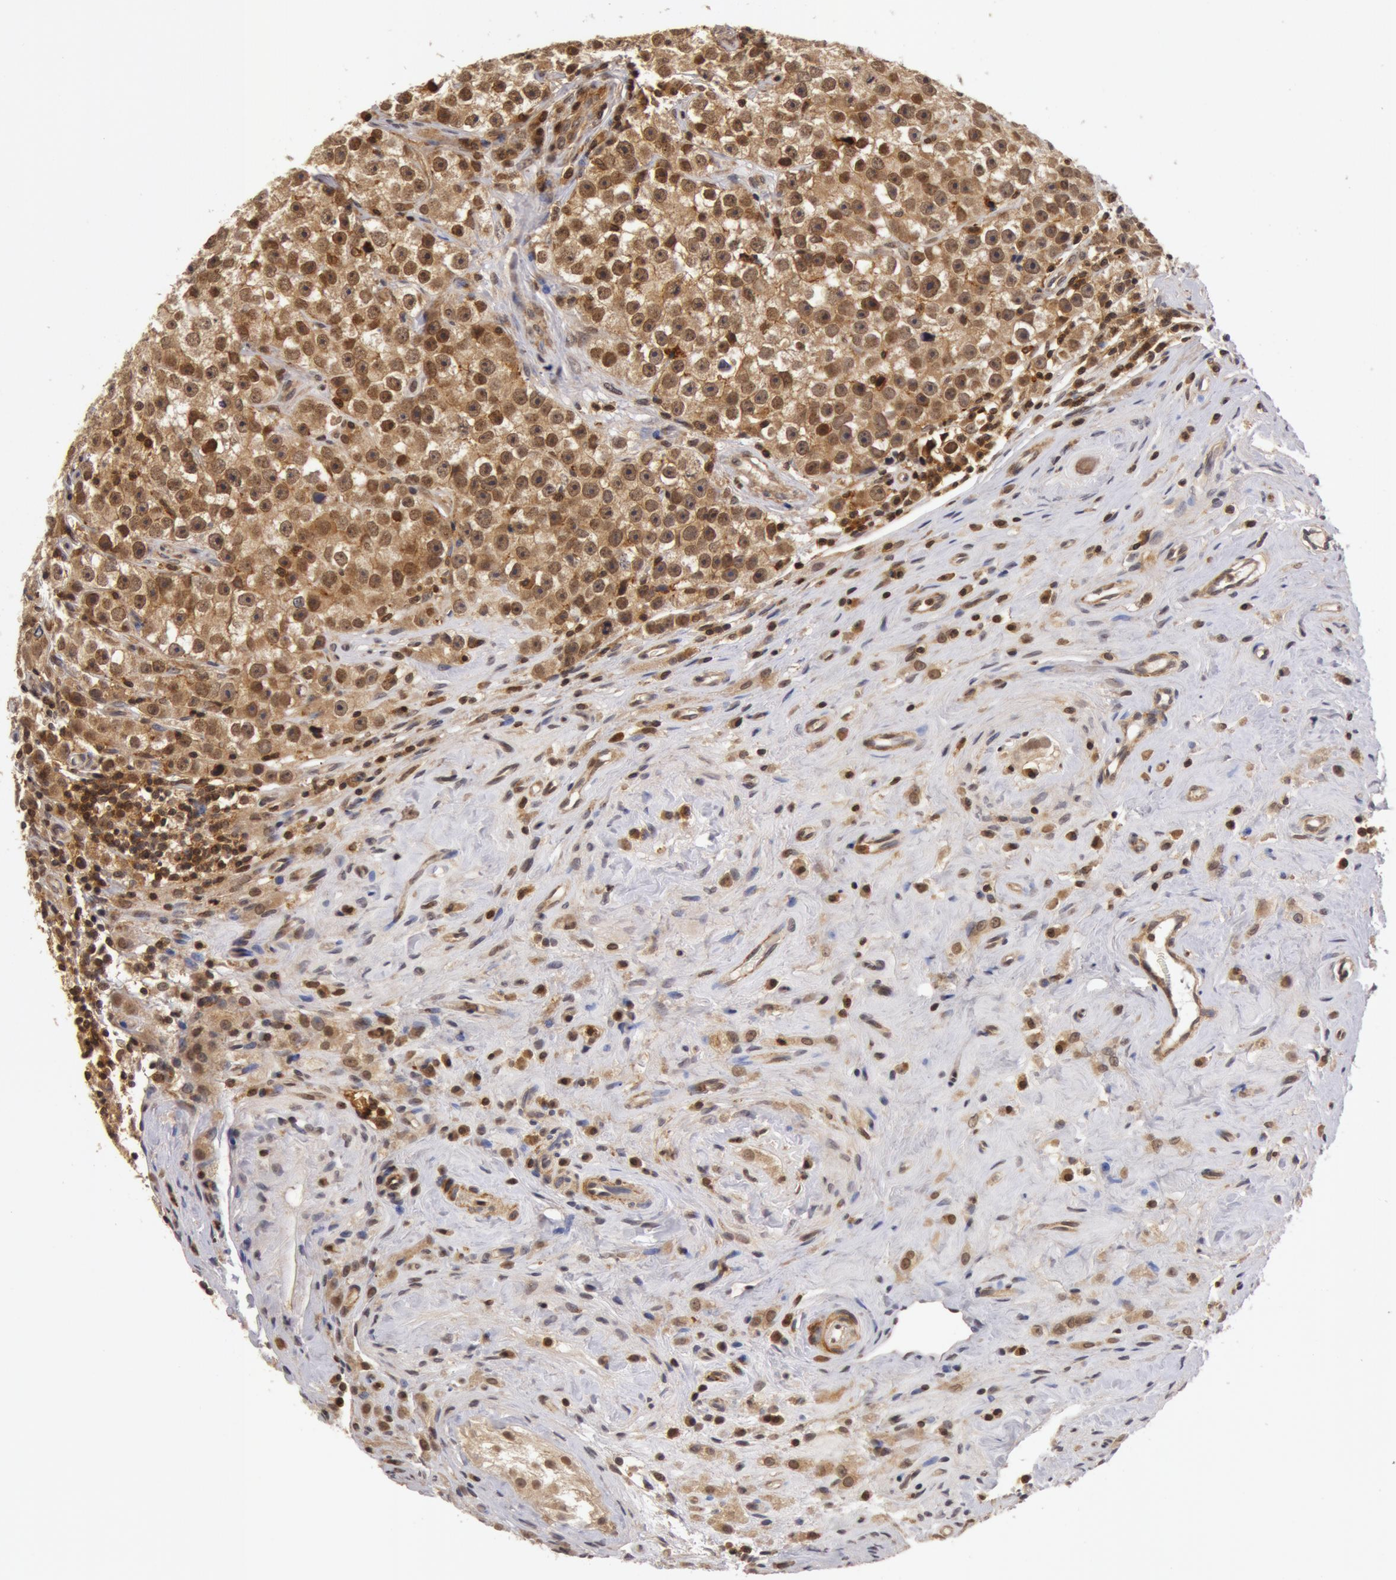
{"staining": {"intensity": "weak", "quantity": ">75%", "location": "cytoplasmic/membranous,nuclear"}, "tissue": "testis cancer", "cell_type": "Tumor cells", "image_type": "cancer", "snomed": [{"axis": "morphology", "description": "Seminoma, NOS"}, {"axis": "topography", "description": "Testis"}], "caption": "Immunohistochemistry (DAB (3,3'-diaminobenzidine)) staining of human testis seminoma displays weak cytoplasmic/membranous and nuclear protein staining in approximately >75% of tumor cells.", "gene": "ZNF350", "patient": {"sex": "male", "age": 32}}